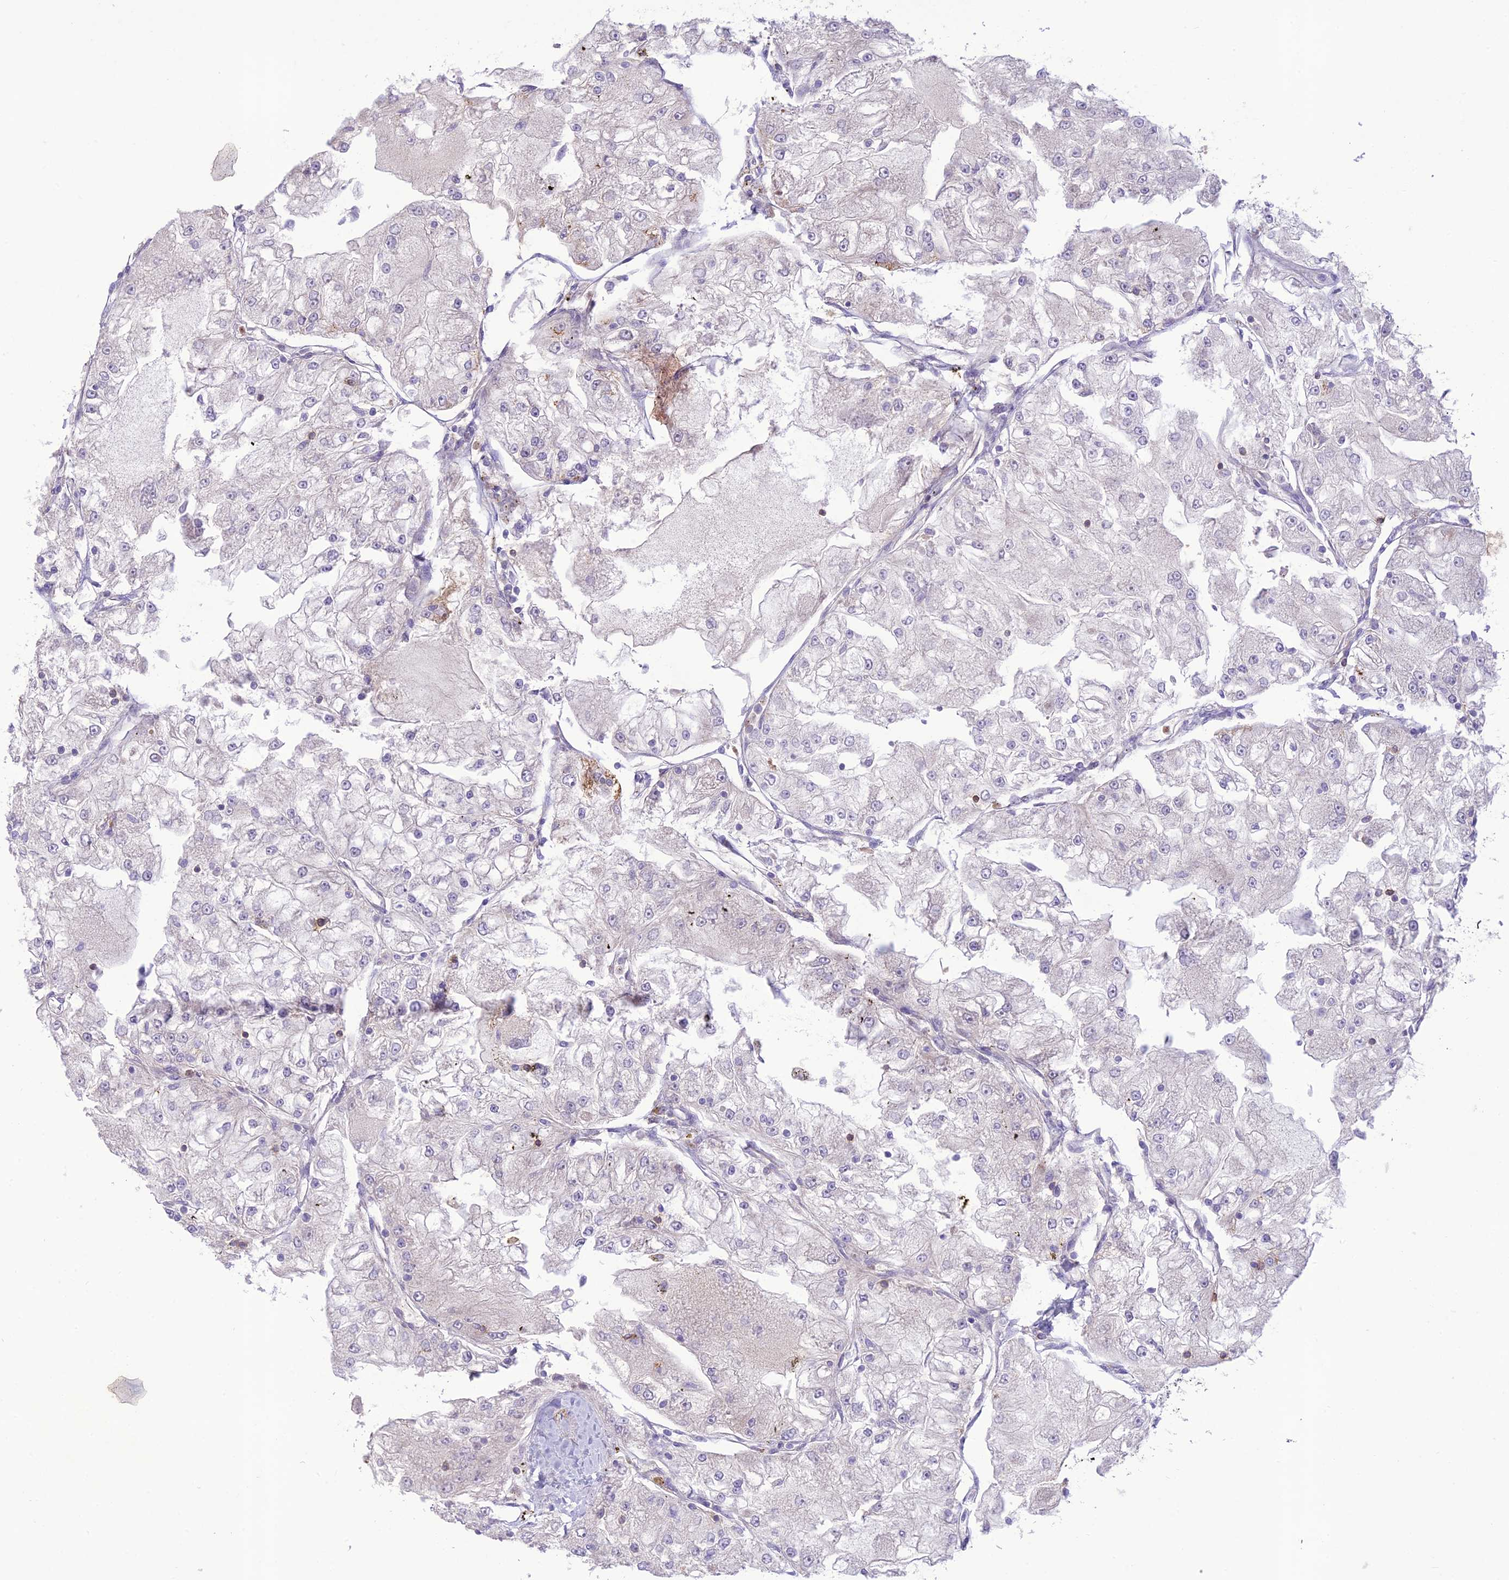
{"staining": {"intensity": "negative", "quantity": "none", "location": "none"}, "tissue": "renal cancer", "cell_type": "Tumor cells", "image_type": "cancer", "snomed": [{"axis": "morphology", "description": "Adenocarcinoma, NOS"}, {"axis": "topography", "description": "Kidney"}], "caption": "IHC of renal adenocarcinoma shows no expression in tumor cells.", "gene": "ITGAE", "patient": {"sex": "female", "age": 72}}